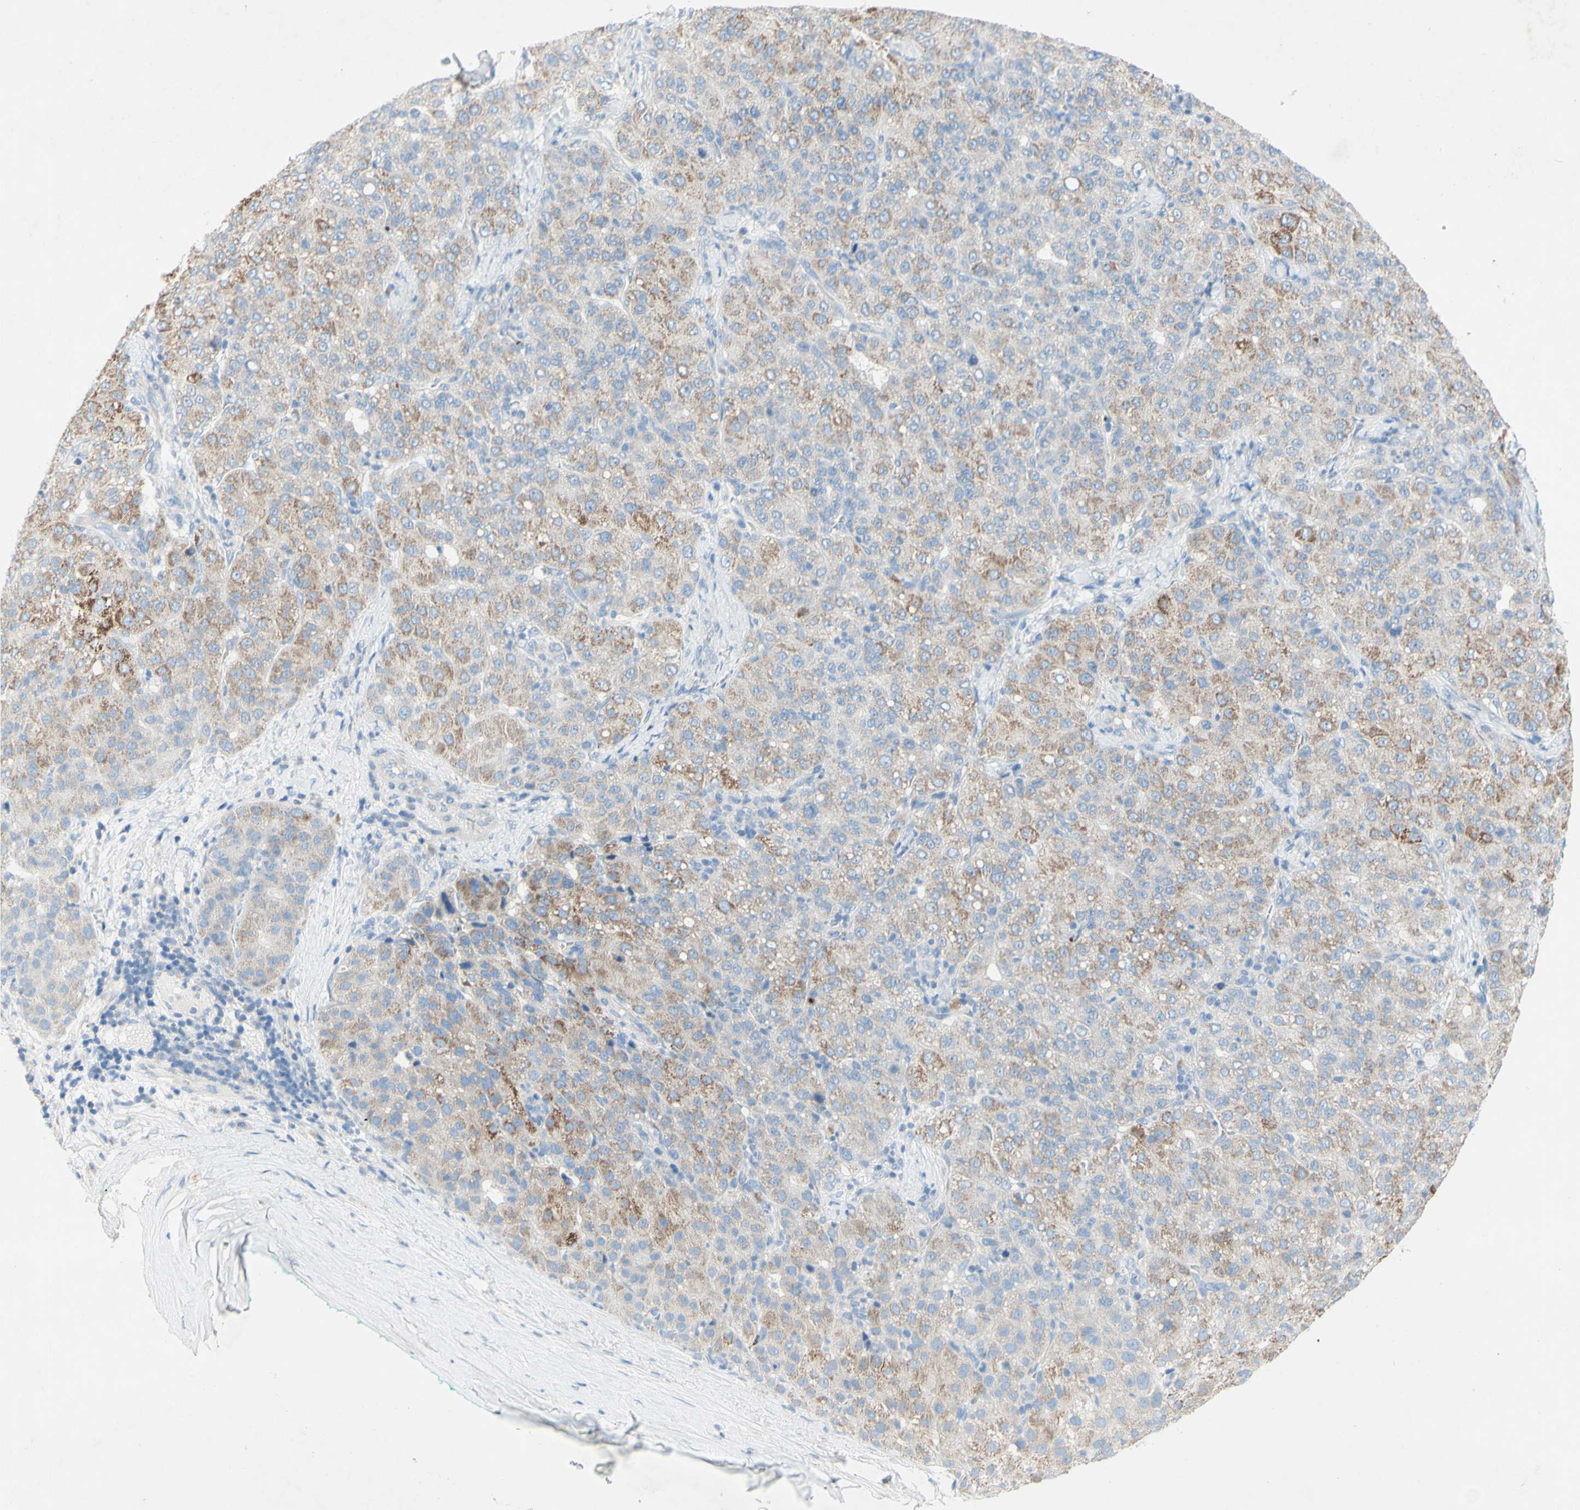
{"staining": {"intensity": "weak", "quantity": "25%-75%", "location": "cytoplasmic/membranous"}, "tissue": "liver cancer", "cell_type": "Tumor cells", "image_type": "cancer", "snomed": [{"axis": "morphology", "description": "Carcinoma, Hepatocellular, NOS"}, {"axis": "topography", "description": "Liver"}], "caption": "Immunohistochemical staining of liver hepatocellular carcinoma demonstrates low levels of weak cytoplasmic/membranous protein staining in approximately 25%-75% of tumor cells.", "gene": "ACADL", "patient": {"sex": "male", "age": 65}}